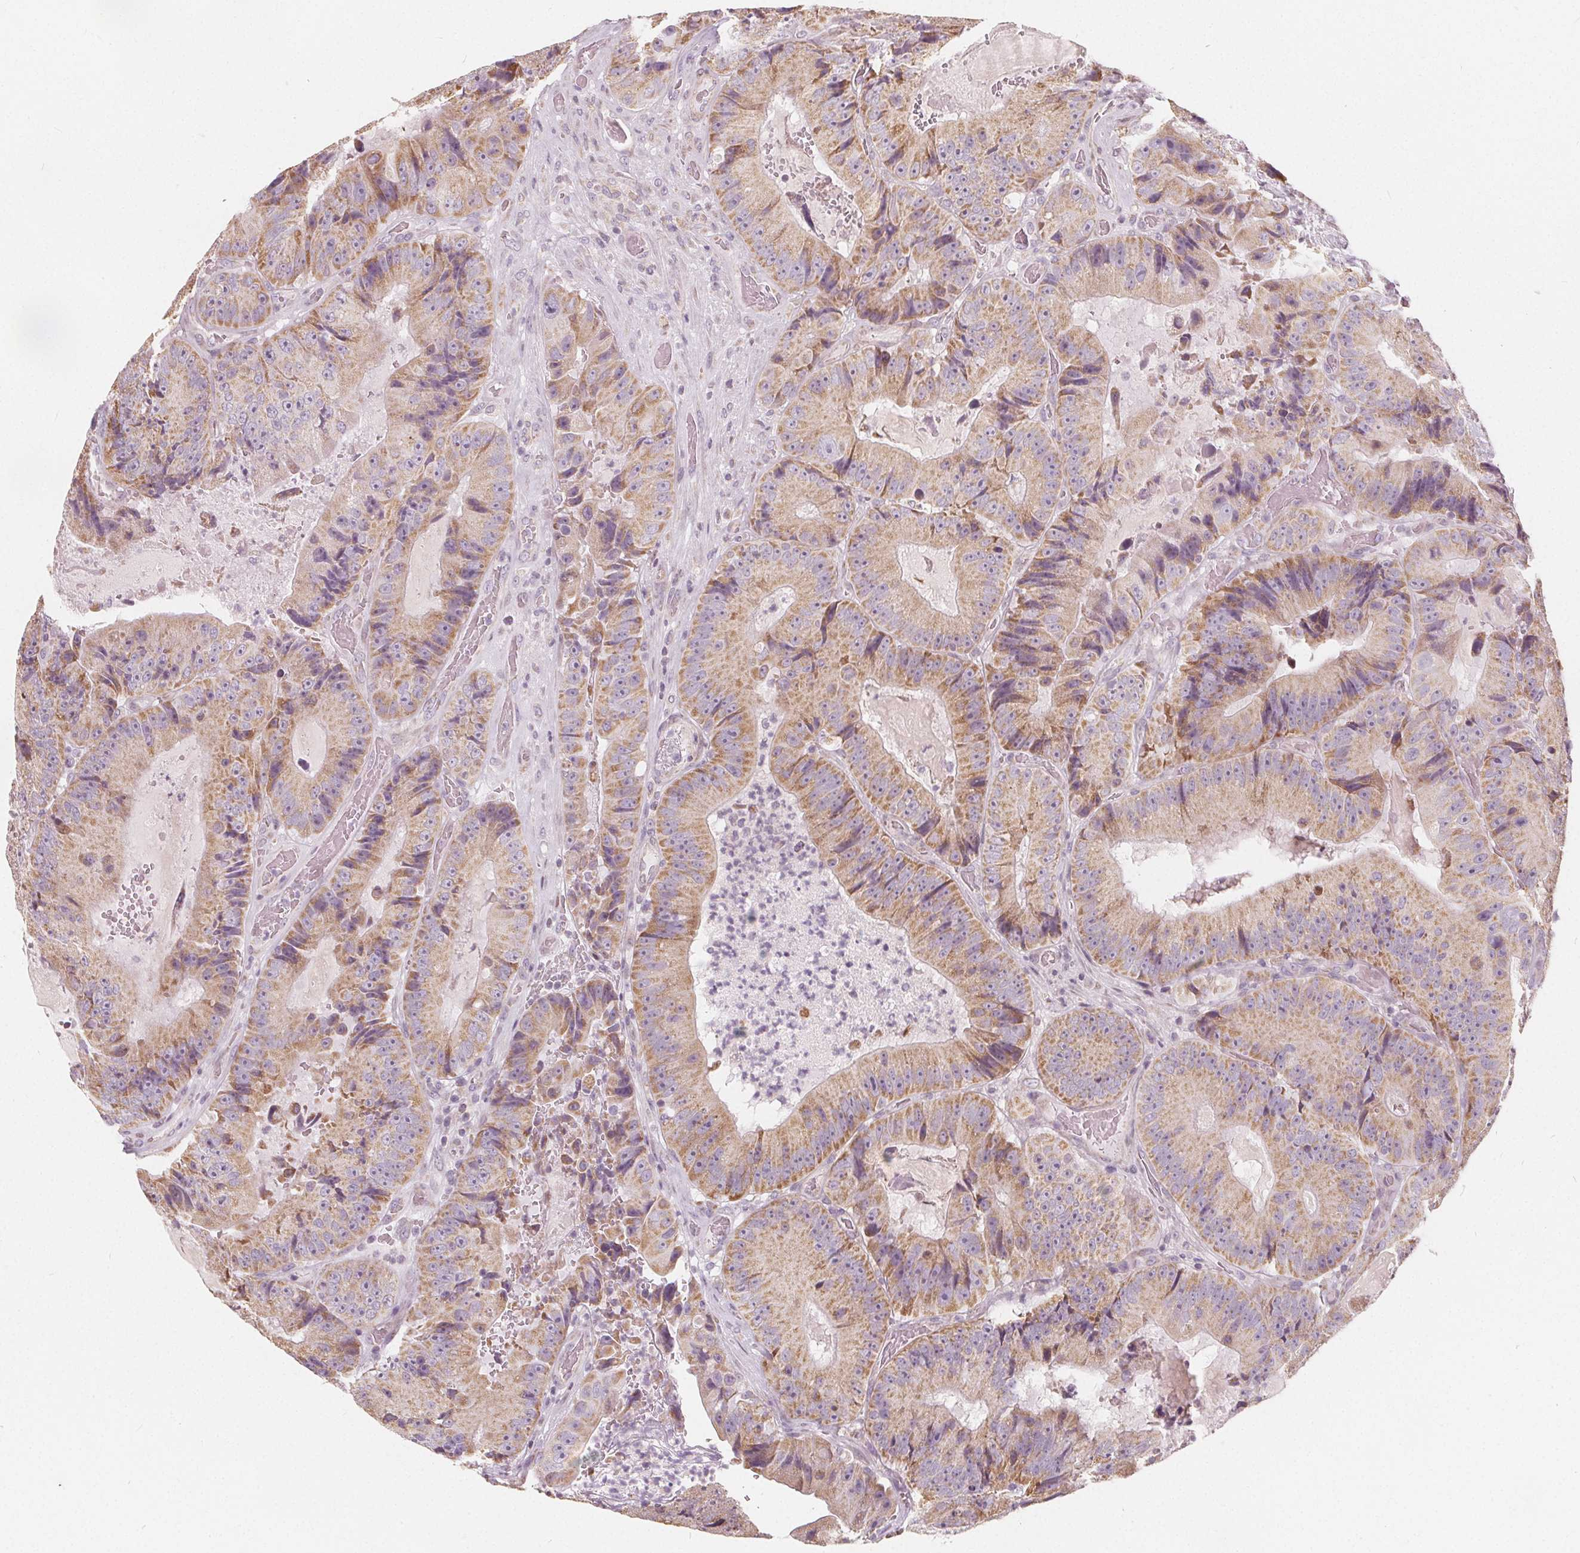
{"staining": {"intensity": "moderate", "quantity": ">75%", "location": "cytoplasmic/membranous"}, "tissue": "colorectal cancer", "cell_type": "Tumor cells", "image_type": "cancer", "snomed": [{"axis": "morphology", "description": "Adenocarcinoma, NOS"}, {"axis": "topography", "description": "Colon"}], "caption": "Human adenocarcinoma (colorectal) stained for a protein (brown) demonstrates moderate cytoplasmic/membranous positive expression in approximately >75% of tumor cells.", "gene": "NUP210L", "patient": {"sex": "female", "age": 86}}